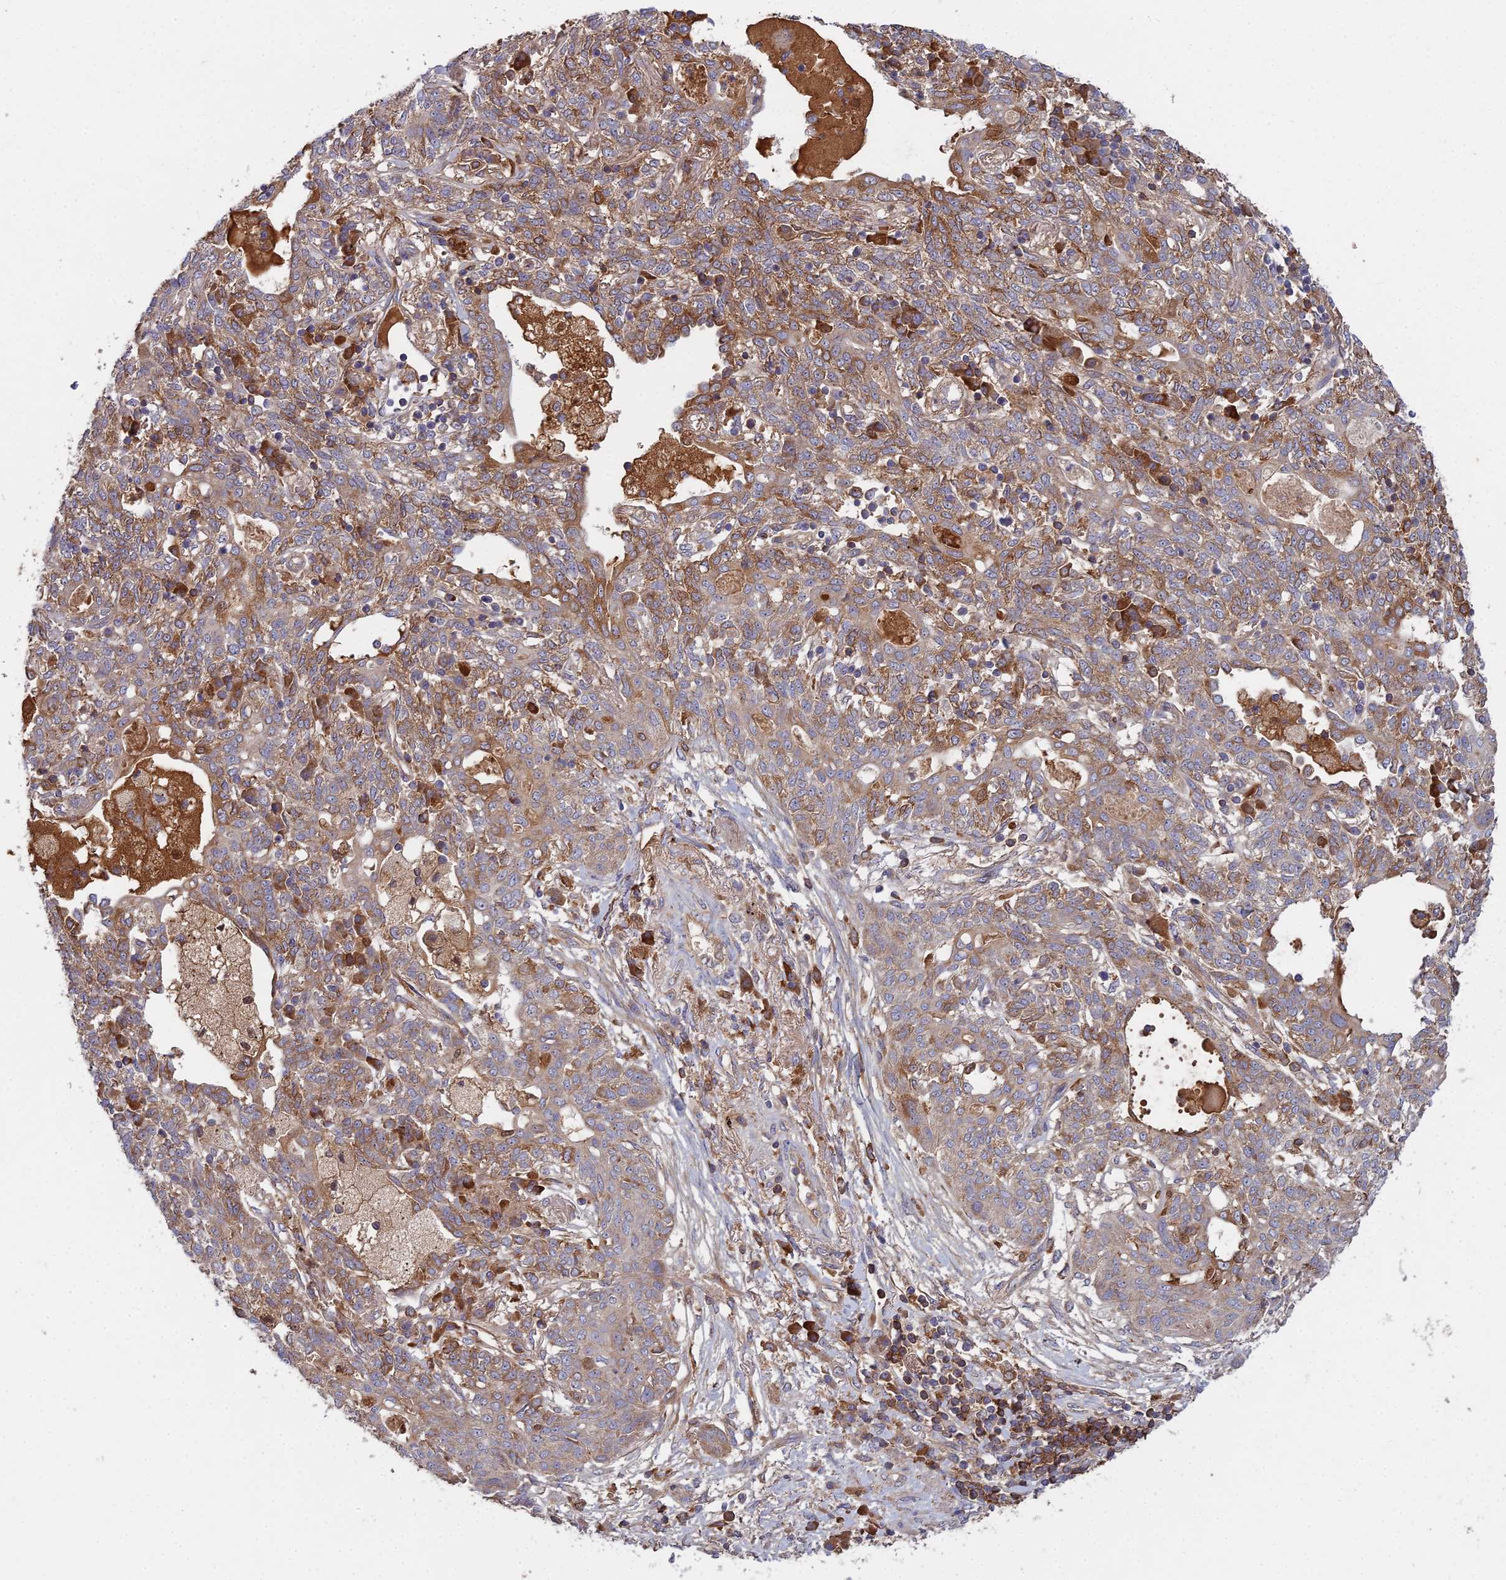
{"staining": {"intensity": "moderate", "quantity": ">75%", "location": "cytoplasmic/membranous"}, "tissue": "lung cancer", "cell_type": "Tumor cells", "image_type": "cancer", "snomed": [{"axis": "morphology", "description": "Squamous cell carcinoma, NOS"}, {"axis": "topography", "description": "Lung"}], "caption": "Immunohistochemical staining of lung cancer (squamous cell carcinoma) reveals medium levels of moderate cytoplasmic/membranous protein positivity in approximately >75% of tumor cells.", "gene": "CCDC167", "patient": {"sex": "female", "age": 70}}